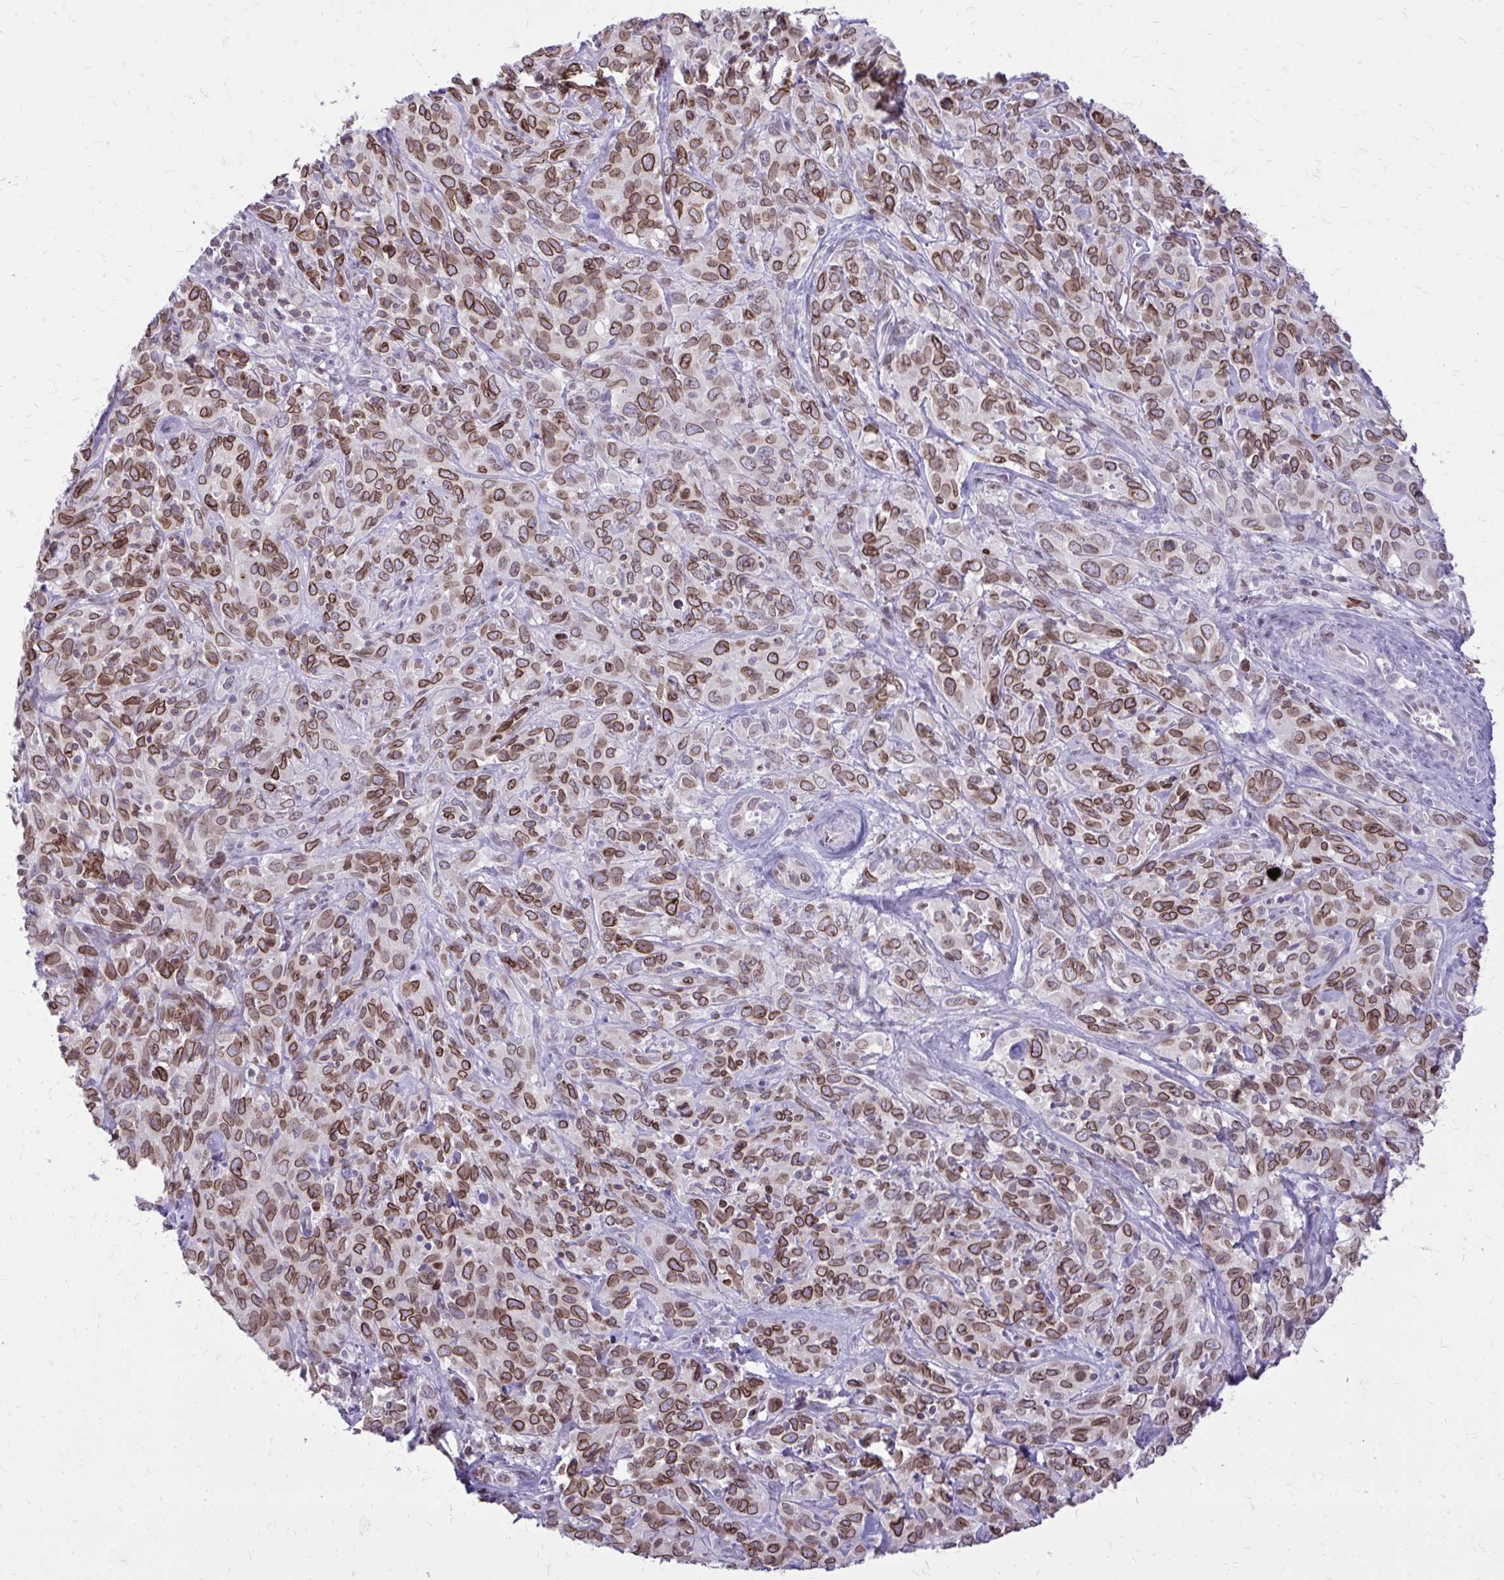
{"staining": {"intensity": "strong", "quantity": ">75%", "location": "cytoplasmic/membranous,nuclear"}, "tissue": "cervical cancer", "cell_type": "Tumor cells", "image_type": "cancer", "snomed": [{"axis": "morphology", "description": "Normal tissue, NOS"}, {"axis": "morphology", "description": "Squamous cell carcinoma, NOS"}, {"axis": "topography", "description": "Cervix"}], "caption": "The histopathology image displays a brown stain indicating the presence of a protein in the cytoplasmic/membranous and nuclear of tumor cells in cervical squamous cell carcinoma.", "gene": "RPS6KA2", "patient": {"sex": "female", "age": 51}}